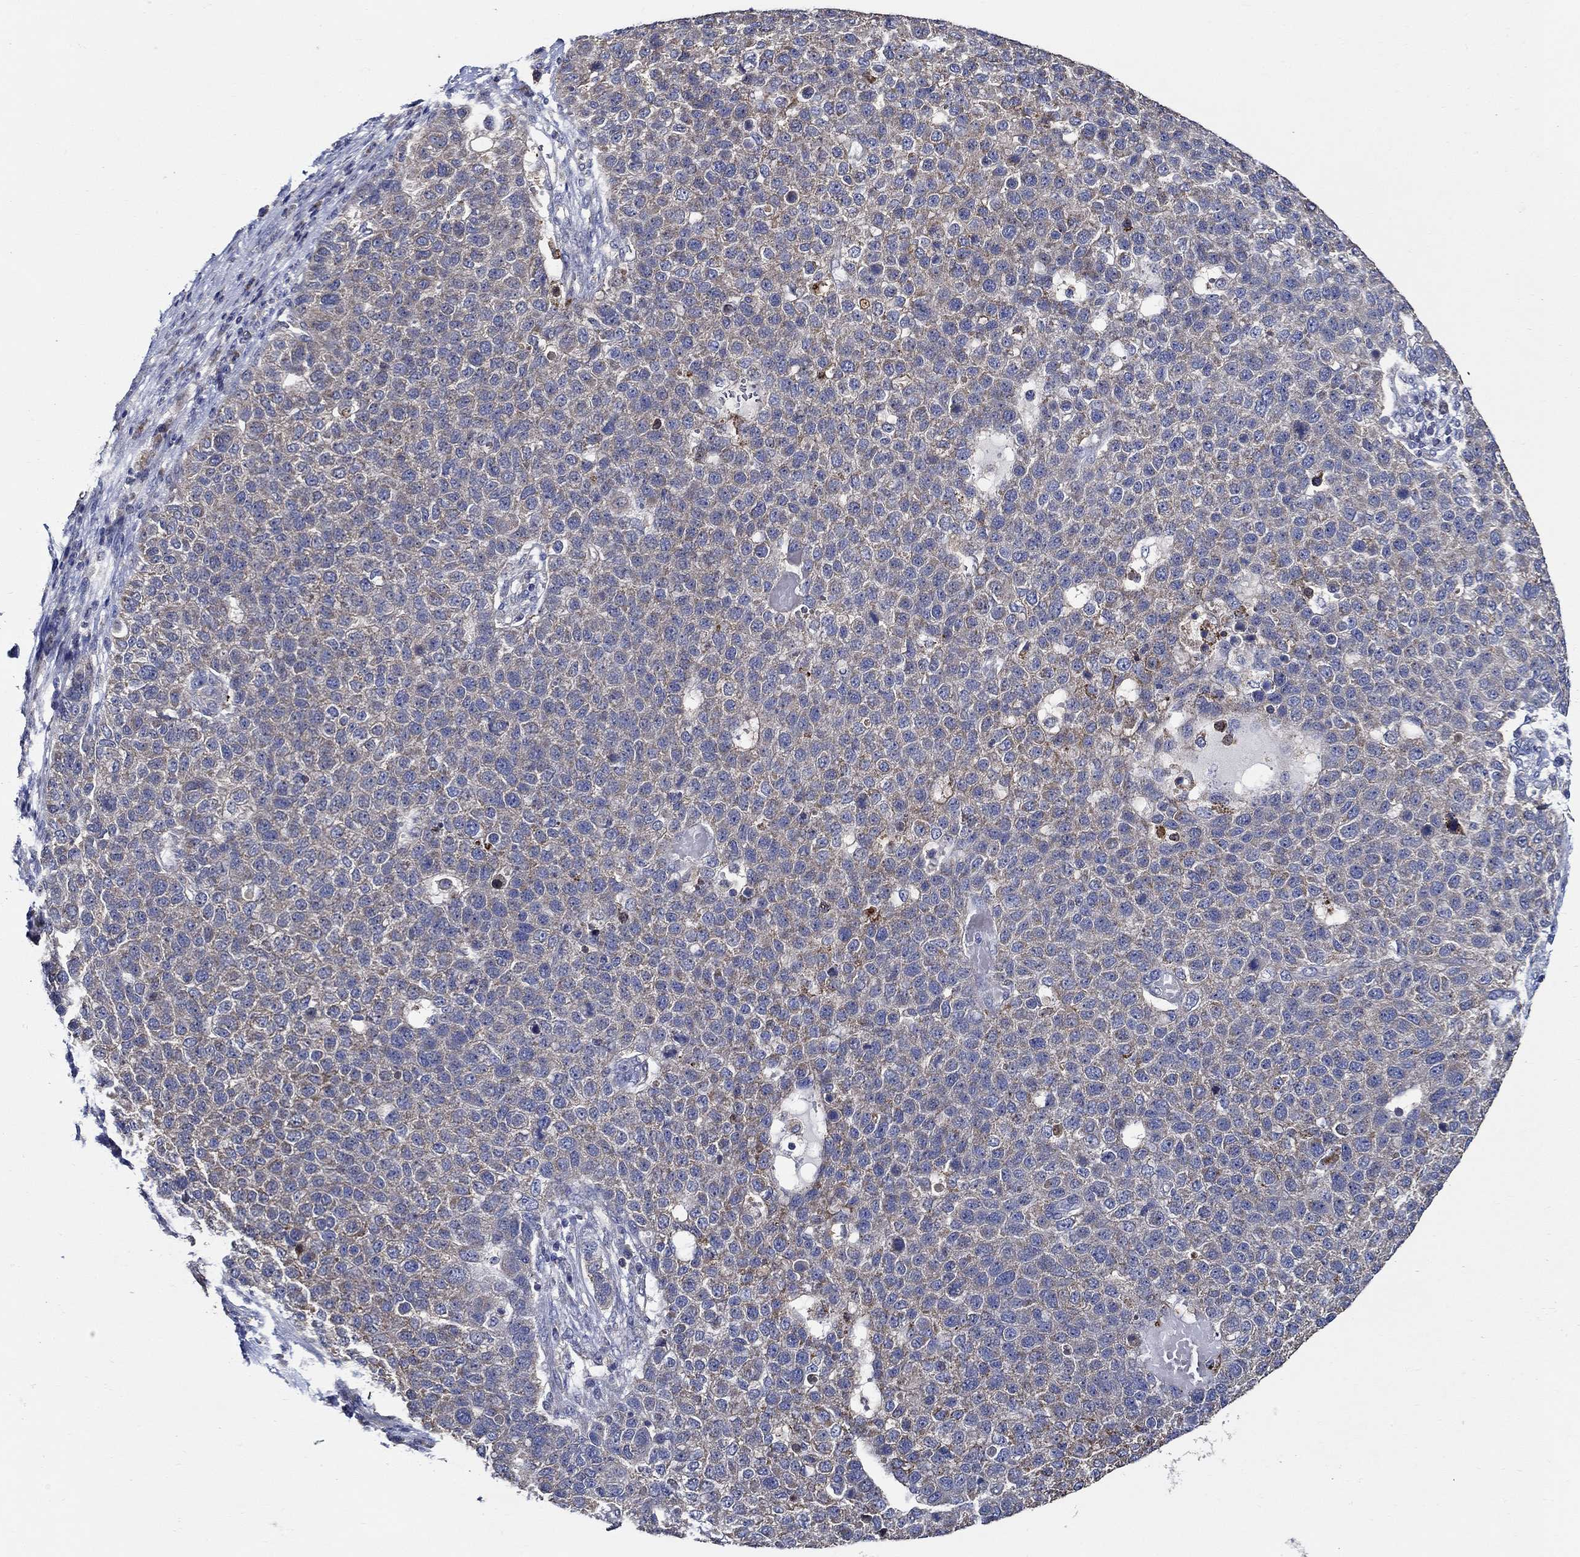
{"staining": {"intensity": "negative", "quantity": "none", "location": "none"}, "tissue": "pancreatic cancer", "cell_type": "Tumor cells", "image_type": "cancer", "snomed": [{"axis": "morphology", "description": "Adenocarcinoma, NOS"}, {"axis": "topography", "description": "Pancreas"}], "caption": "Pancreatic cancer was stained to show a protein in brown. There is no significant expression in tumor cells.", "gene": "WDR53", "patient": {"sex": "female", "age": 61}}